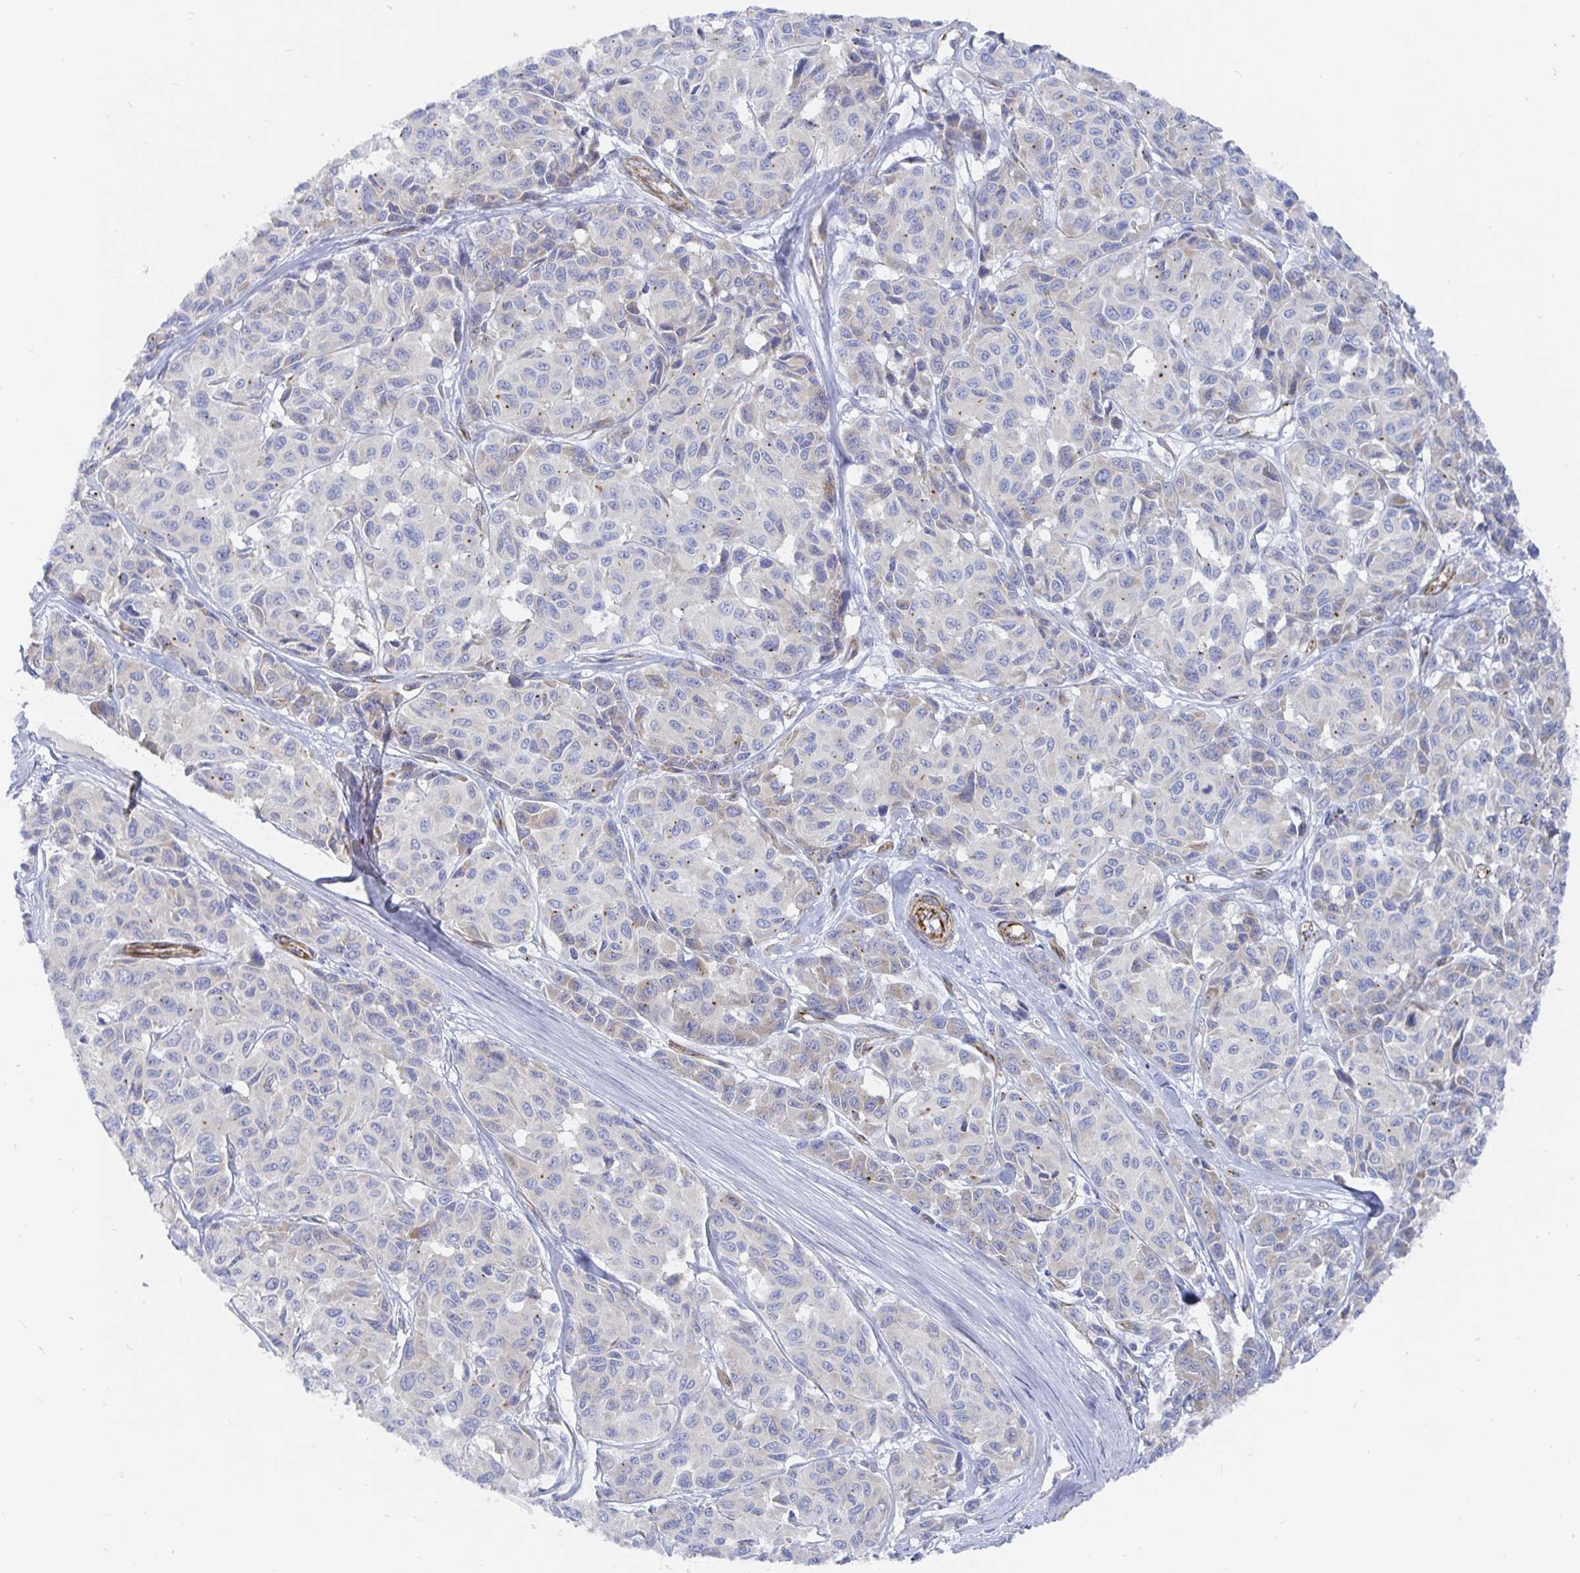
{"staining": {"intensity": "negative", "quantity": "none", "location": "none"}, "tissue": "melanoma", "cell_type": "Tumor cells", "image_type": "cancer", "snomed": [{"axis": "morphology", "description": "Malignant melanoma, NOS"}, {"axis": "topography", "description": "Skin"}], "caption": "There is no significant positivity in tumor cells of melanoma.", "gene": "COX16", "patient": {"sex": "female", "age": 66}}